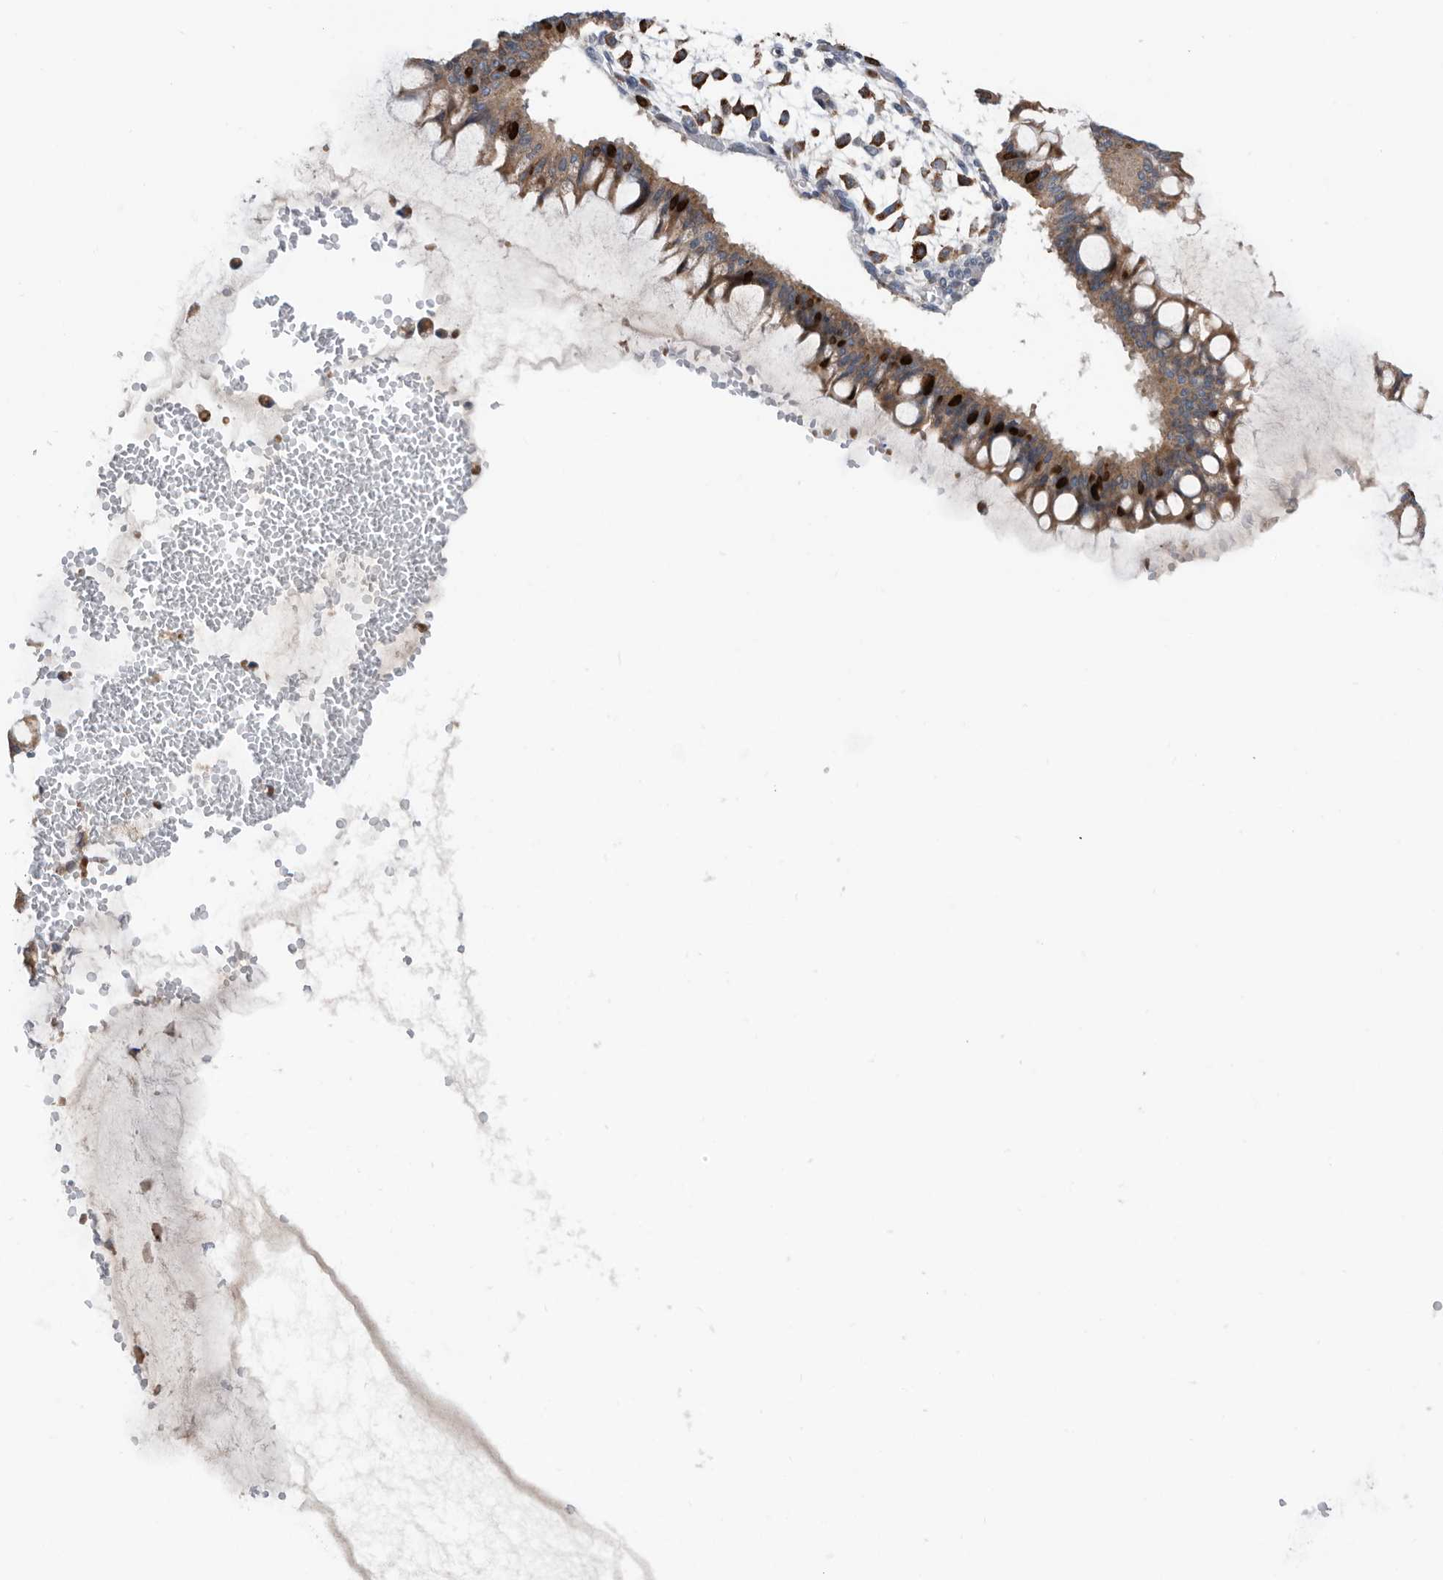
{"staining": {"intensity": "strong", "quantity": ">75%", "location": "cytoplasmic/membranous,nuclear"}, "tissue": "ovarian cancer", "cell_type": "Tumor cells", "image_type": "cancer", "snomed": [{"axis": "morphology", "description": "Cystadenocarcinoma, mucinous, NOS"}, {"axis": "topography", "description": "Ovary"}], "caption": "There is high levels of strong cytoplasmic/membranous and nuclear expression in tumor cells of ovarian cancer (mucinous cystadenocarcinoma), as demonstrated by immunohistochemical staining (brown color).", "gene": "ATAD2", "patient": {"sex": "female", "age": 73}}